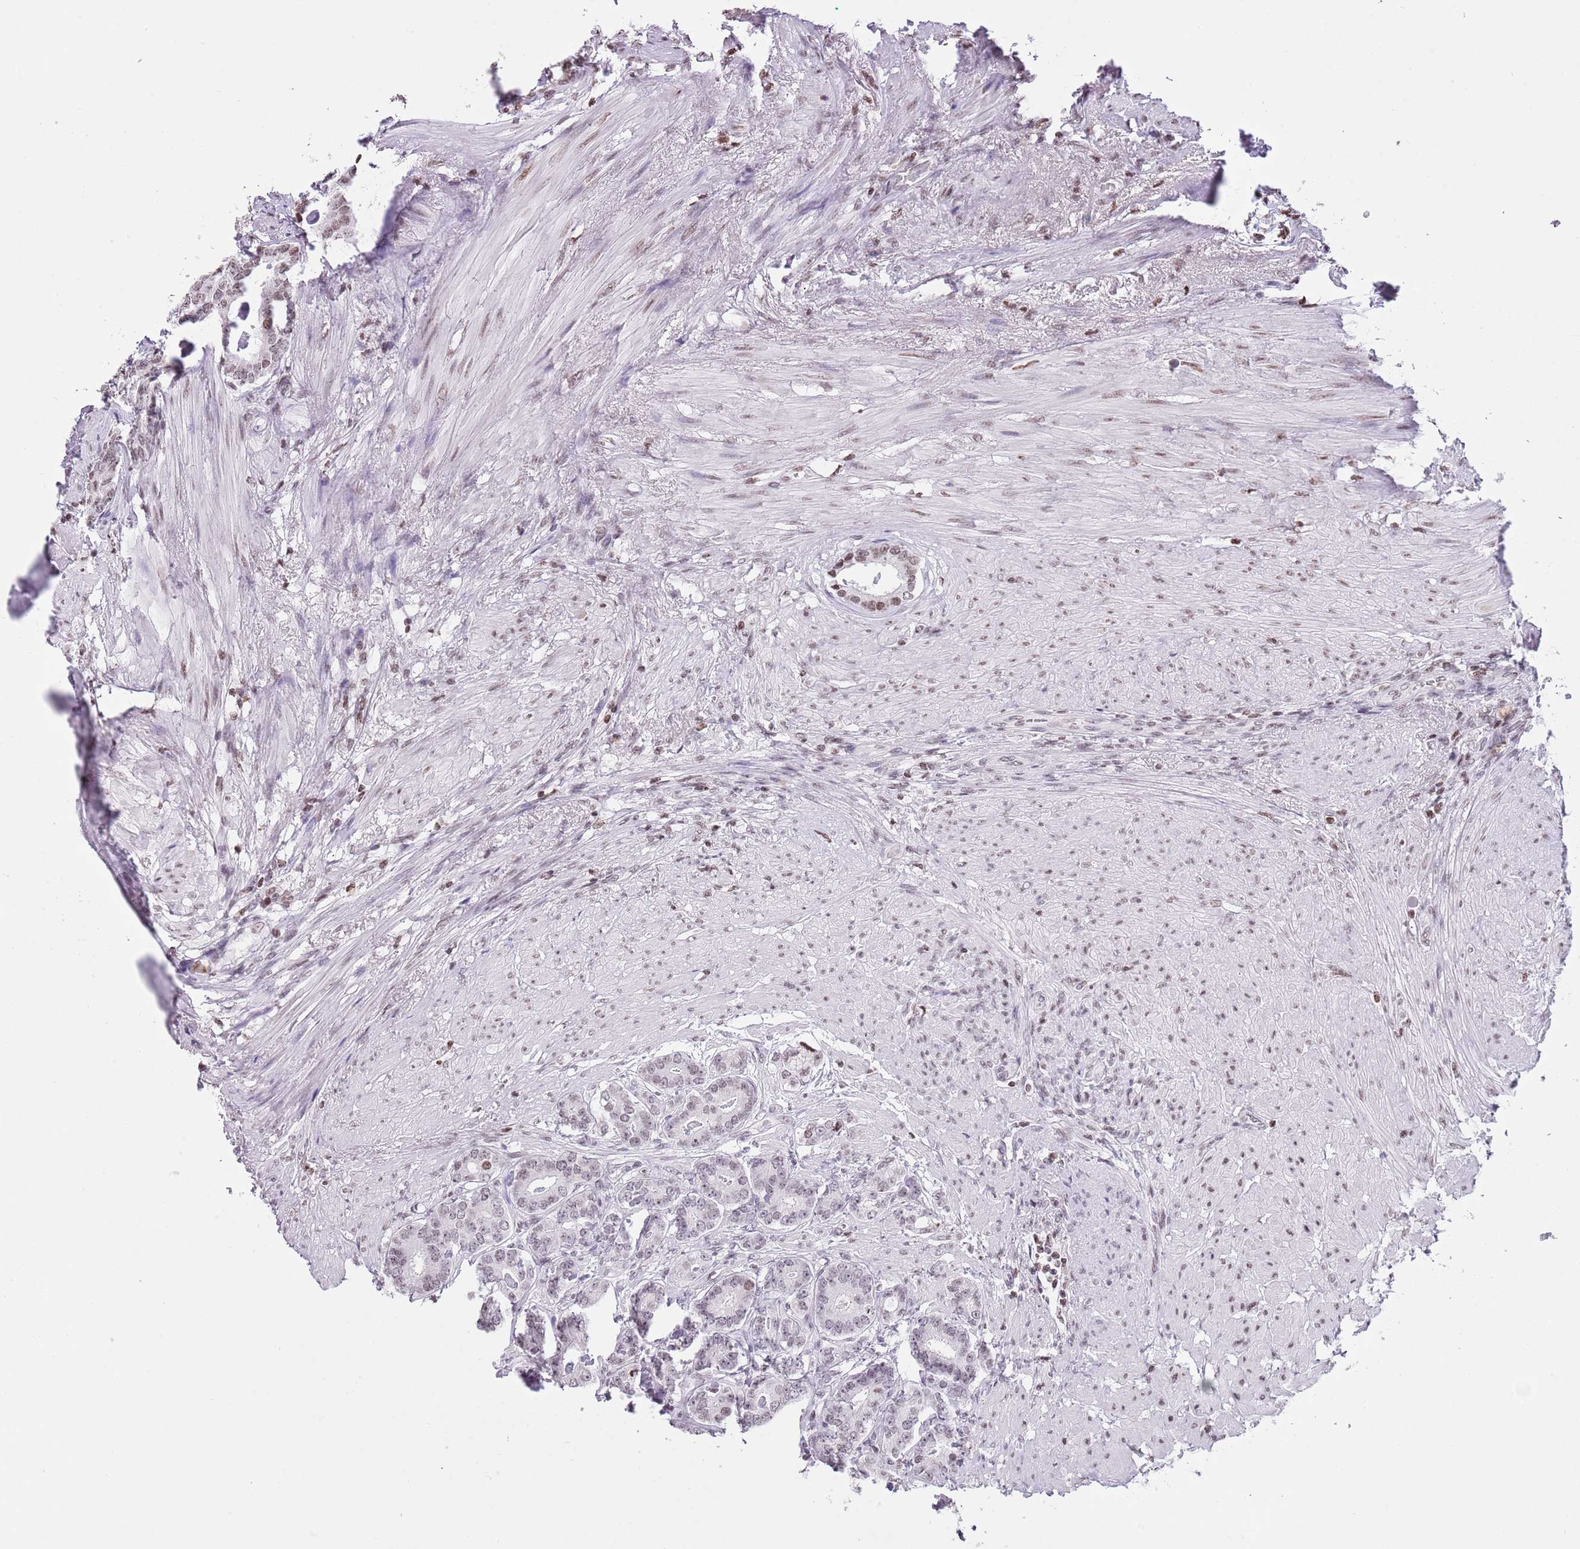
{"staining": {"intensity": "weak", "quantity": "25%-75%", "location": "nuclear"}, "tissue": "prostate cancer", "cell_type": "Tumor cells", "image_type": "cancer", "snomed": [{"axis": "morphology", "description": "Adenocarcinoma, Low grade"}, {"axis": "topography", "description": "Prostate"}], "caption": "This is a photomicrograph of immunohistochemistry (IHC) staining of low-grade adenocarcinoma (prostate), which shows weak expression in the nuclear of tumor cells.", "gene": "KPNA3", "patient": {"sex": "male", "age": 71}}